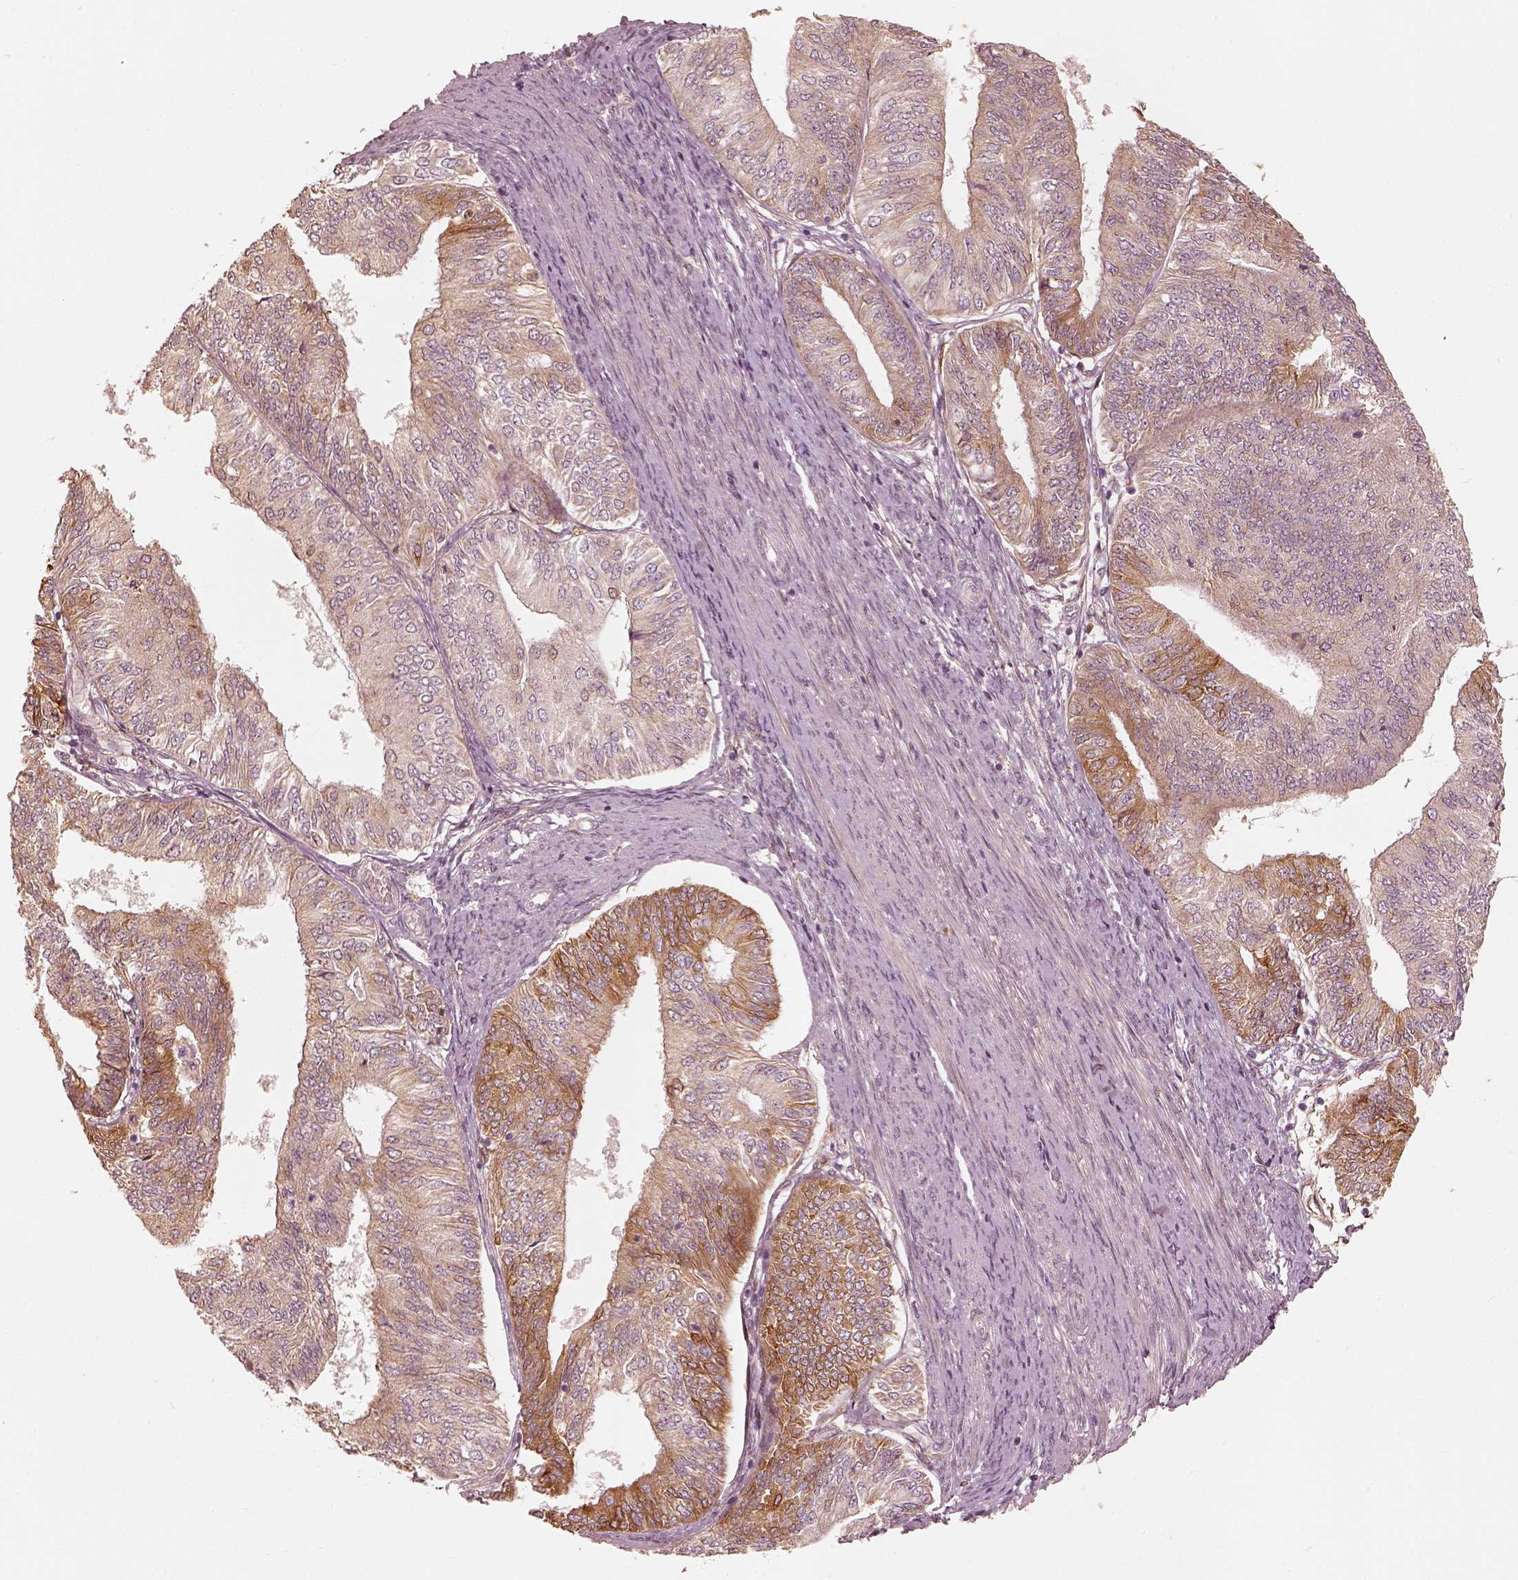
{"staining": {"intensity": "strong", "quantity": "<25%", "location": "cytoplasmic/membranous"}, "tissue": "endometrial cancer", "cell_type": "Tumor cells", "image_type": "cancer", "snomed": [{"axis": "morphology", "description": "Adenocarcinoma, NOS"}, {"axis": "topography", "description": "Endometrium"}], "caption": "Immunohistochemistry (IHC) of human endometrial cancer (adenocarcinoma) demonstrates medium levels of strong cytoplasmic/membranous expression in approximately <25% of tumor cells.", "gene": "WLS", "patient": {"sex": "female", "age": 58}}